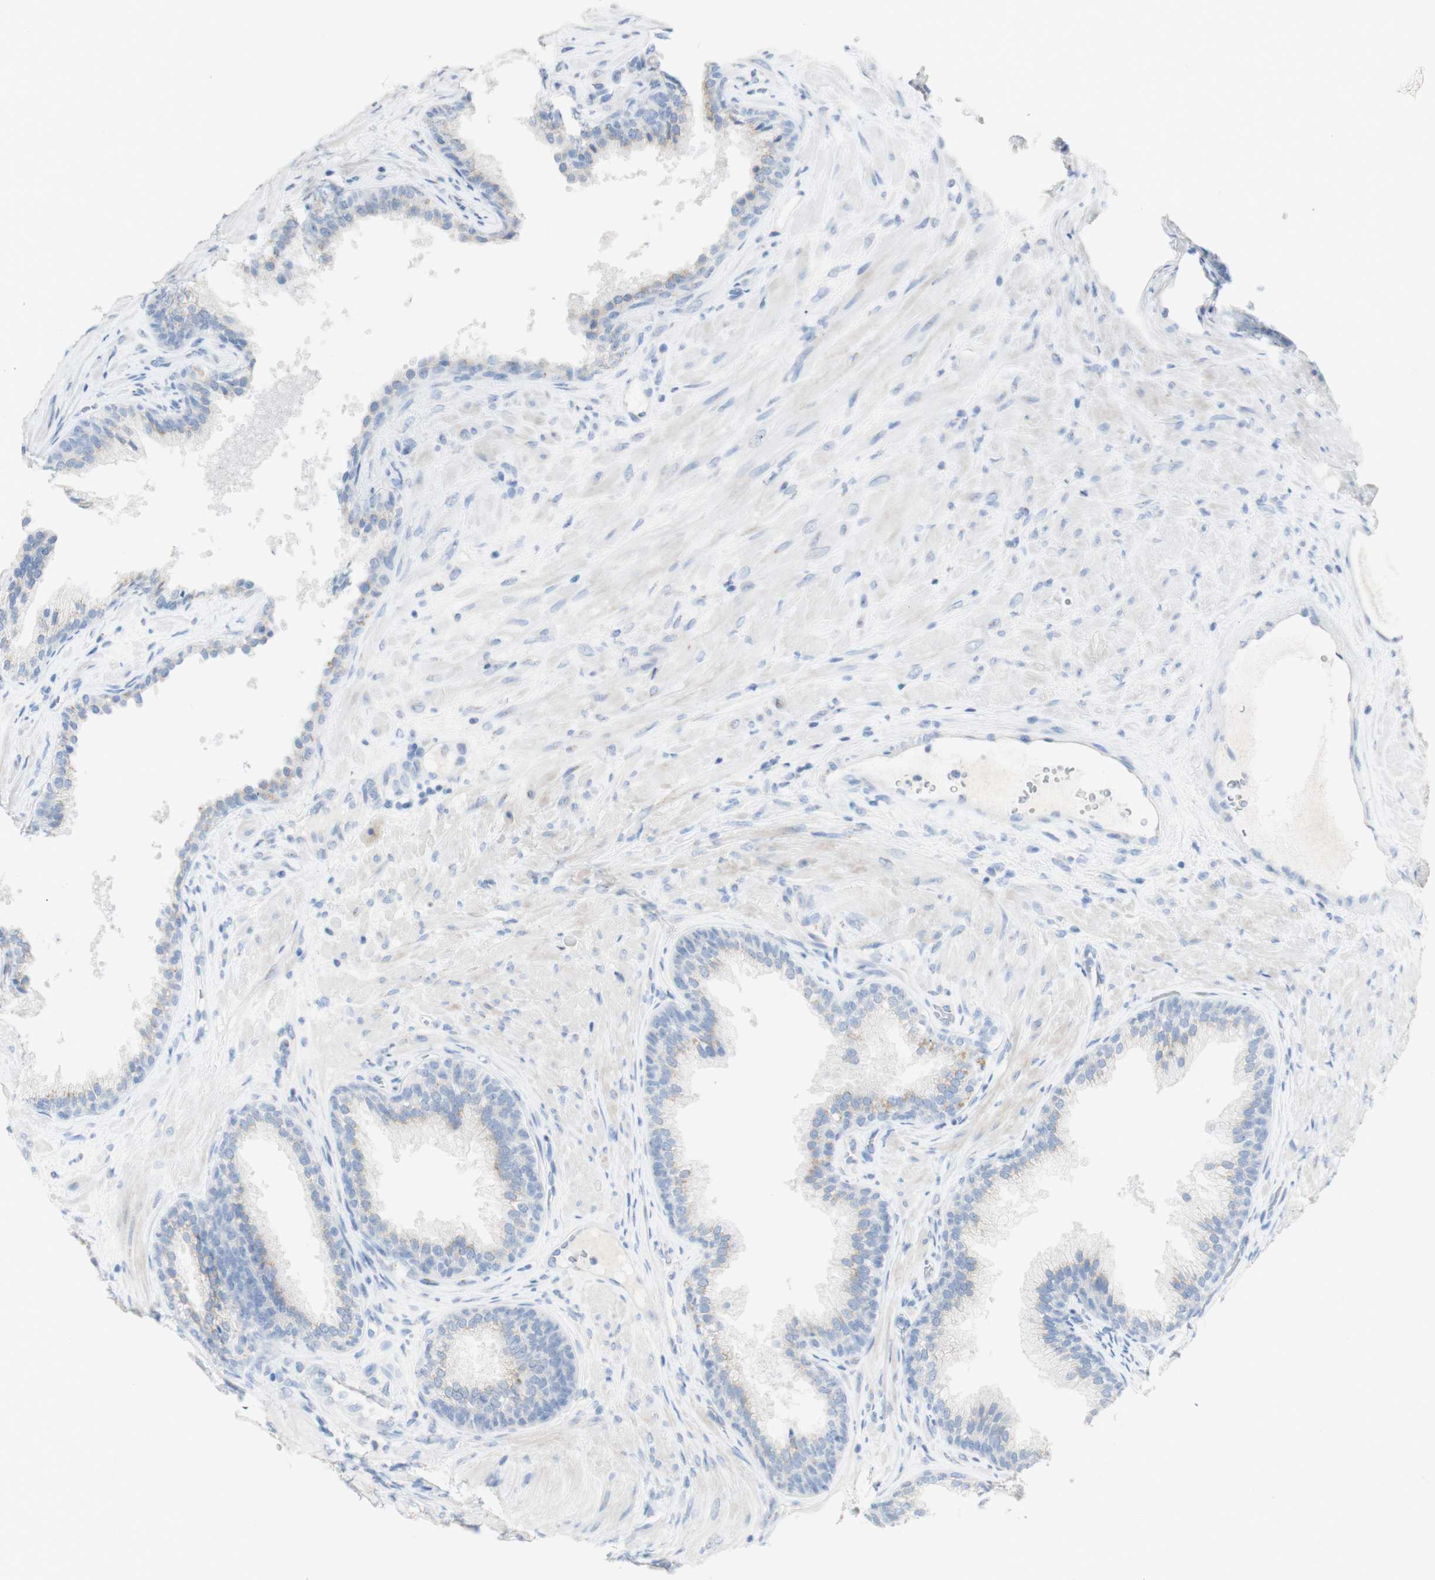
{"staining": {"intensity": "weak", "quantity": ">75%", "location": "cytoplasmic/membranous"}, "tissue": "prostate", "cell_type": "Glandular cells", "image_type": "normal", "snomed": [{"axis": "morphology", "description": "Normal tissue, NOS"}, {"axis": "topography", "description": "Prostate"}], "caption": "Prostate stained with immunohistochemistry (IHC) demonstrates weak cytoplasmic/membranous staining in approximately >75% of glandular cells. (DAB = brown stain, brightfield microscopy at high magnification).", "gene": "MANEA", "patient": {"sex": "male", "age": 76}}